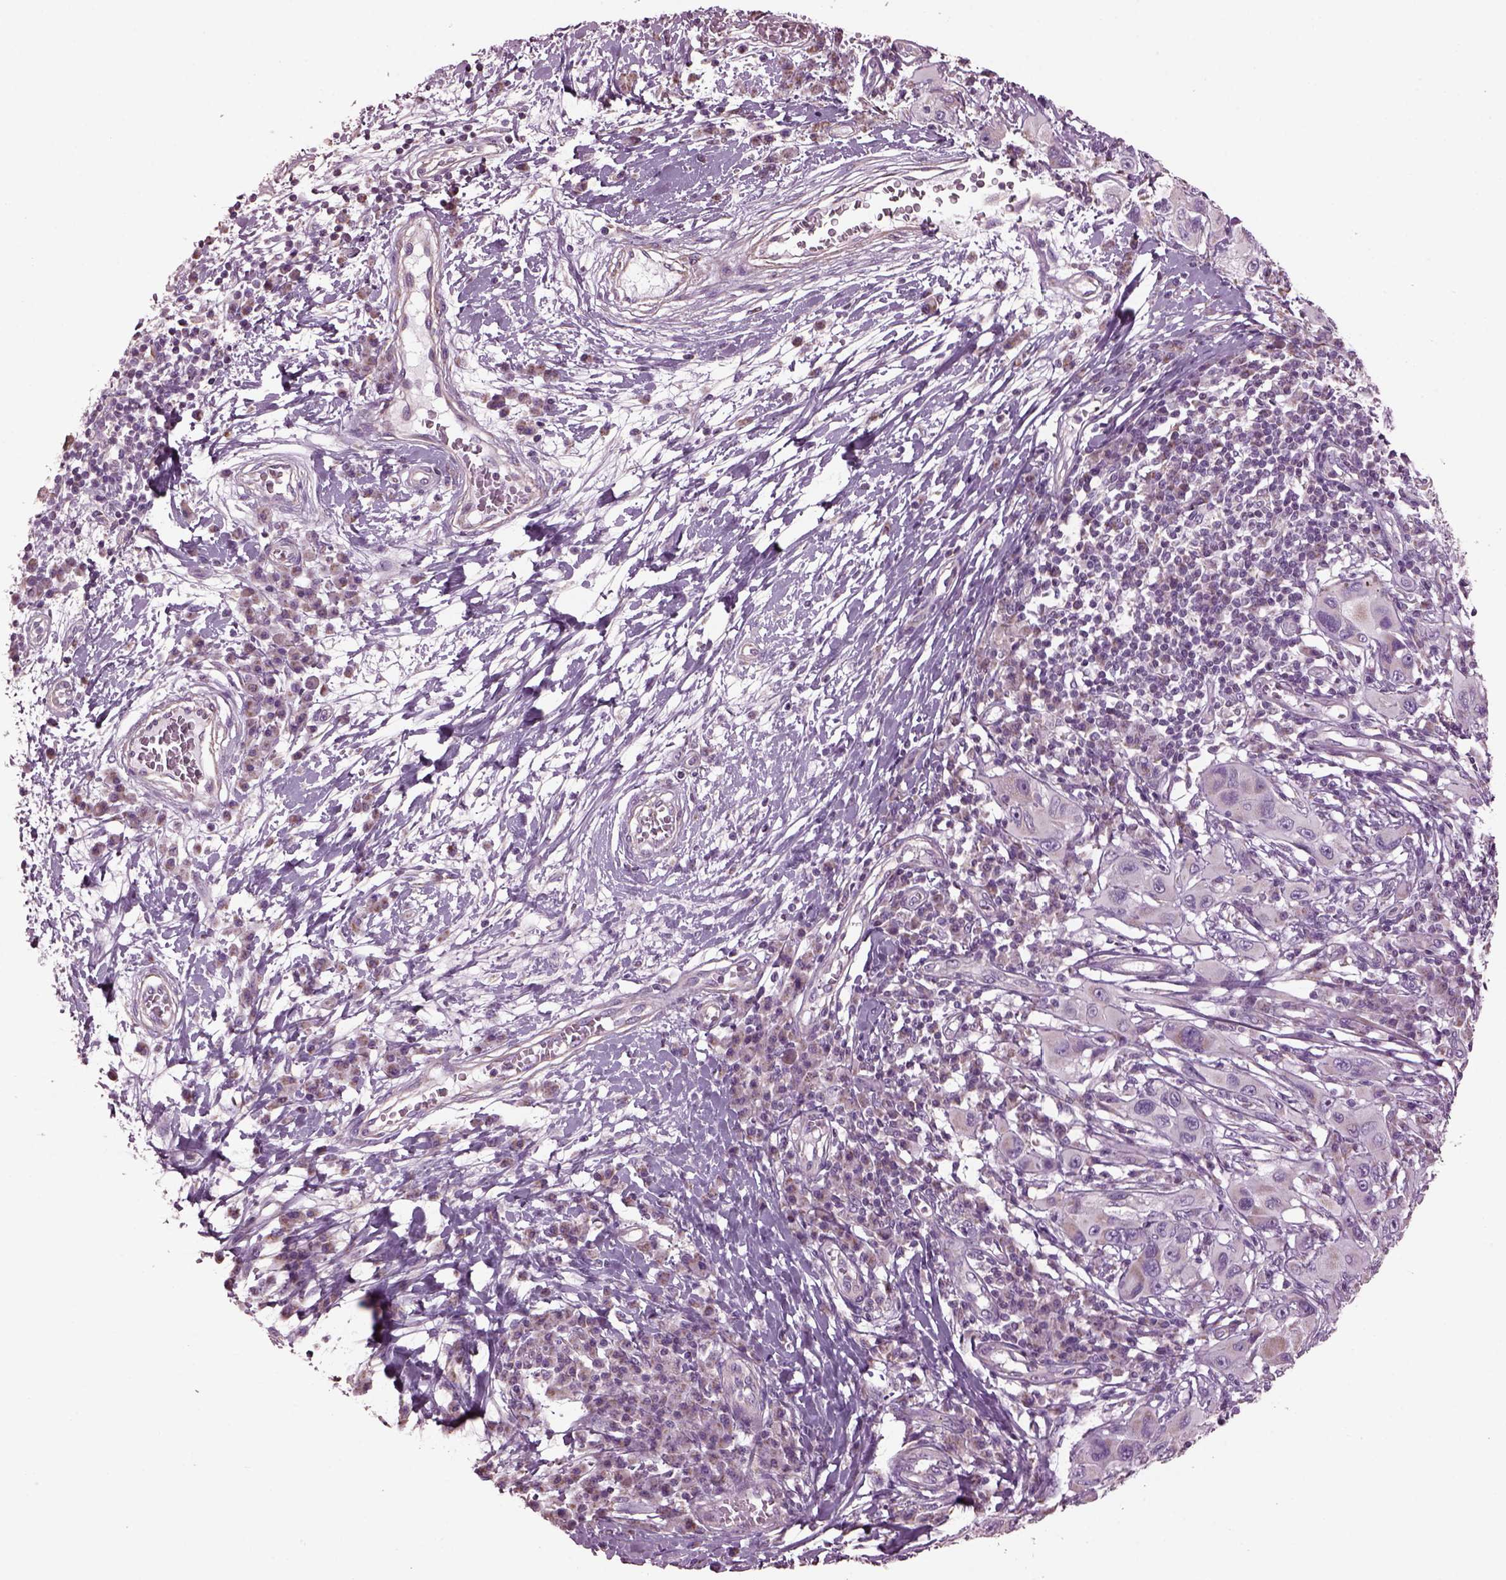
{"staining": {"intensity": "negative", "quantity": "none", "location": "none"}, "tissue": "melanoma", "cell_type": "Tumor cells", "image_type": "cancer", "snomed": [{"axis": "morphology", "description": "Malignant melanoma, NOS"}, {"axis": "topography", "description": "Skin"}], "caption": "Tumor cells are negative for protein expression in human melanoma.", "gene": "SPATA7", "patient": {"sex": "male", "age": 53}}